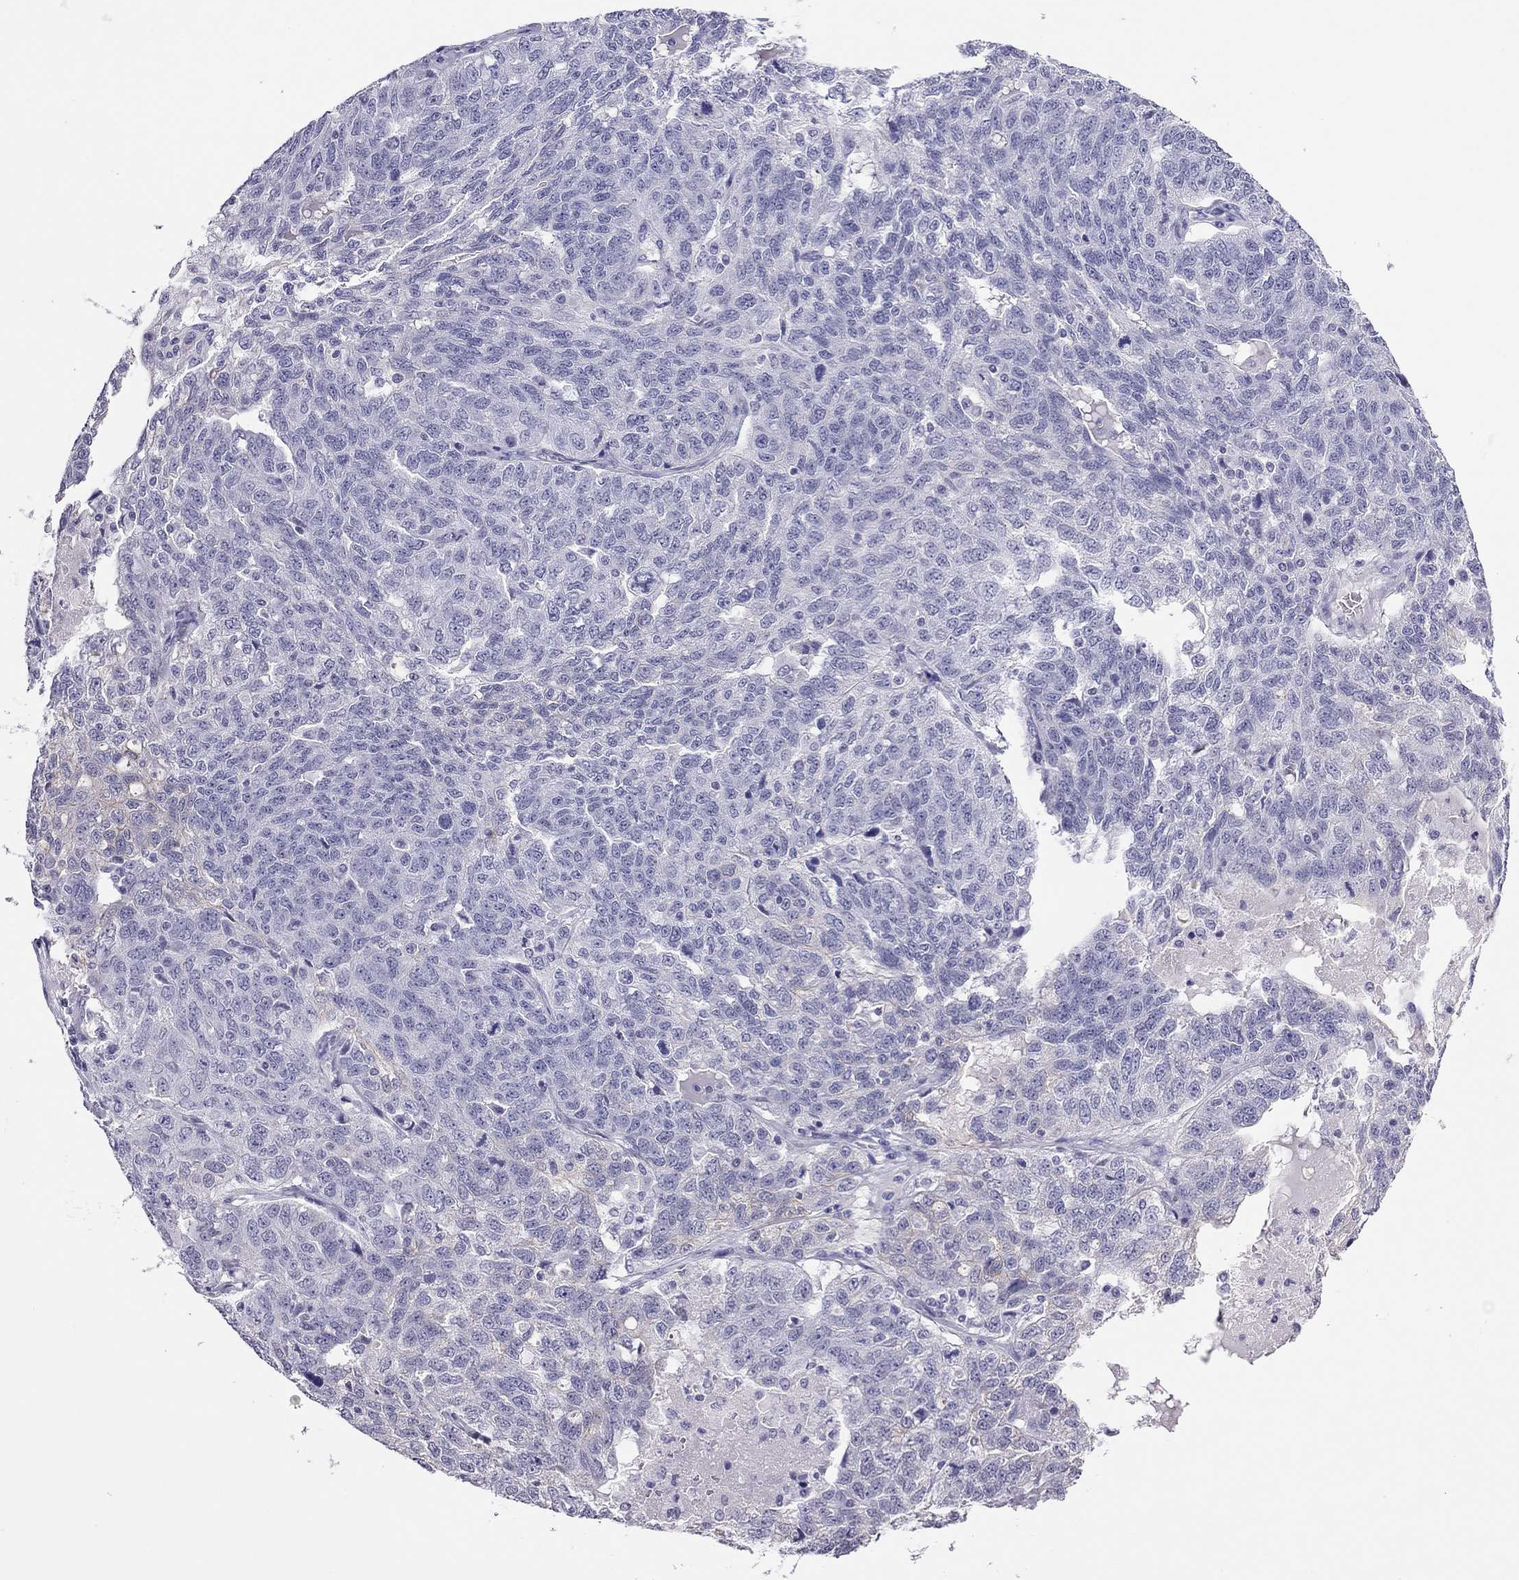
{"staining": {"intensity": "negative", "quantity": "none", "location": "none"}, "tissue": "ovarian cancer", "cell_type": "Tumor cells", "image_type": "cancer", "snomed": [{"axis": "morphology", "description": "Cystadenocarcinoma, serous, NOS"}, {"axis": "topography", "description": "Ovary"}], "caption": "DAB (3,3'-diaminobenzidine) immunohistochemical staining of serous cystadenocarcinoma (ovarian) displays no significant expression in tumor cells. (IHC, brightfield microscopy, high magnification).", "gene": "MYMX", "patient": {"sex": "female", "age": 71}}